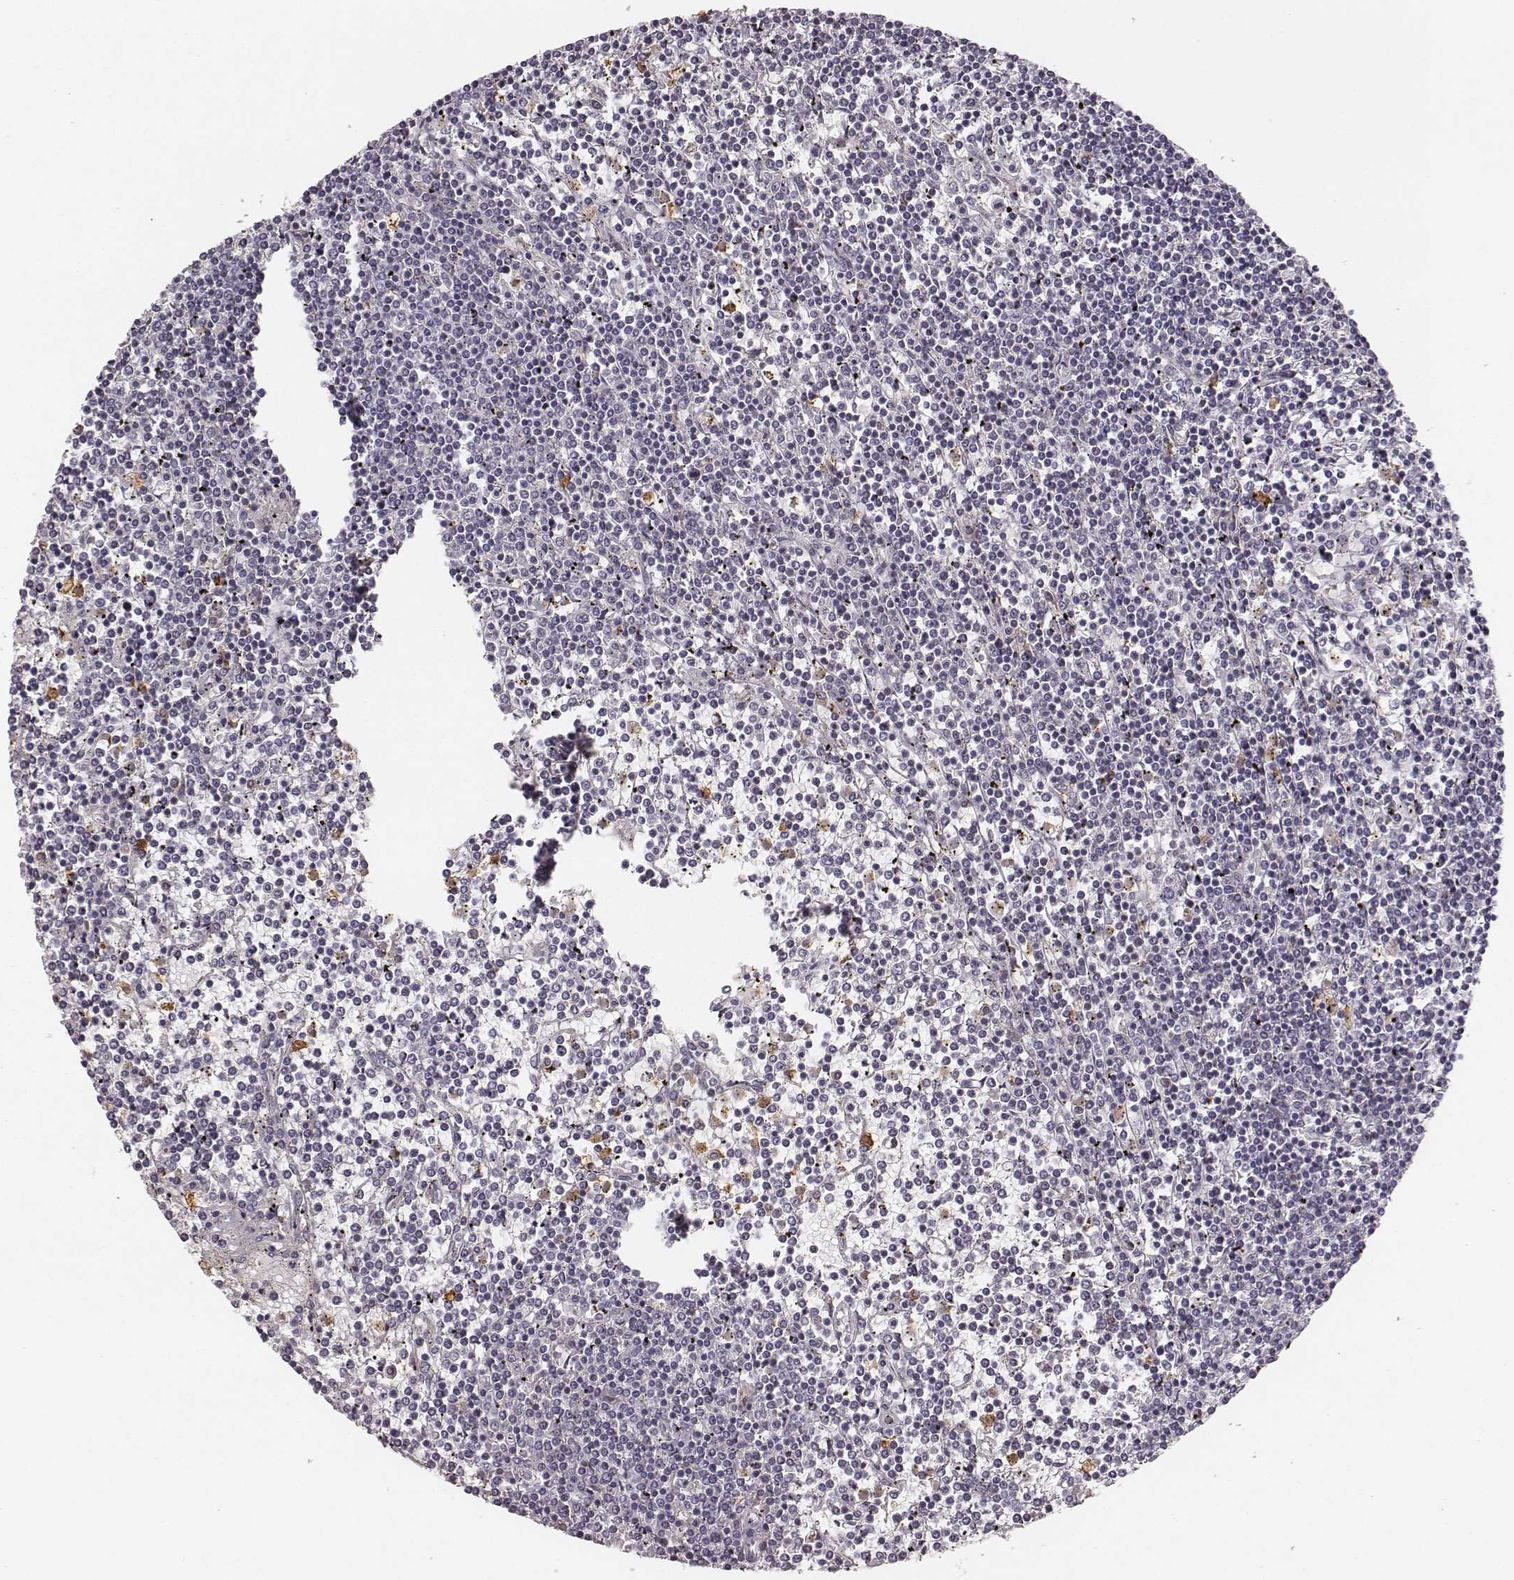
{"staining": {"intensity": "negative", "quantity": "none", "location": "none"}, "tissue": "lymphoma", "cell_type": "Tumor cells", "image_type": "cancer", "snomed": [{"axis": "morphology", "description": "Malignant lymphoma, non-Hodgkin's type, Low grade"}, {"axis": "topography", "description": "Spleen"}], "caption": "A photomicrograph of low-grade malignant lymphoma, non-Hodgkin's type stained for a protein demonstrates no brown staining in tumor cells. (DAB immunohistochemistry with hematoxylin counter stain).", "gene": "ZYX", "patient": {"sex": "female", "age": 19}}